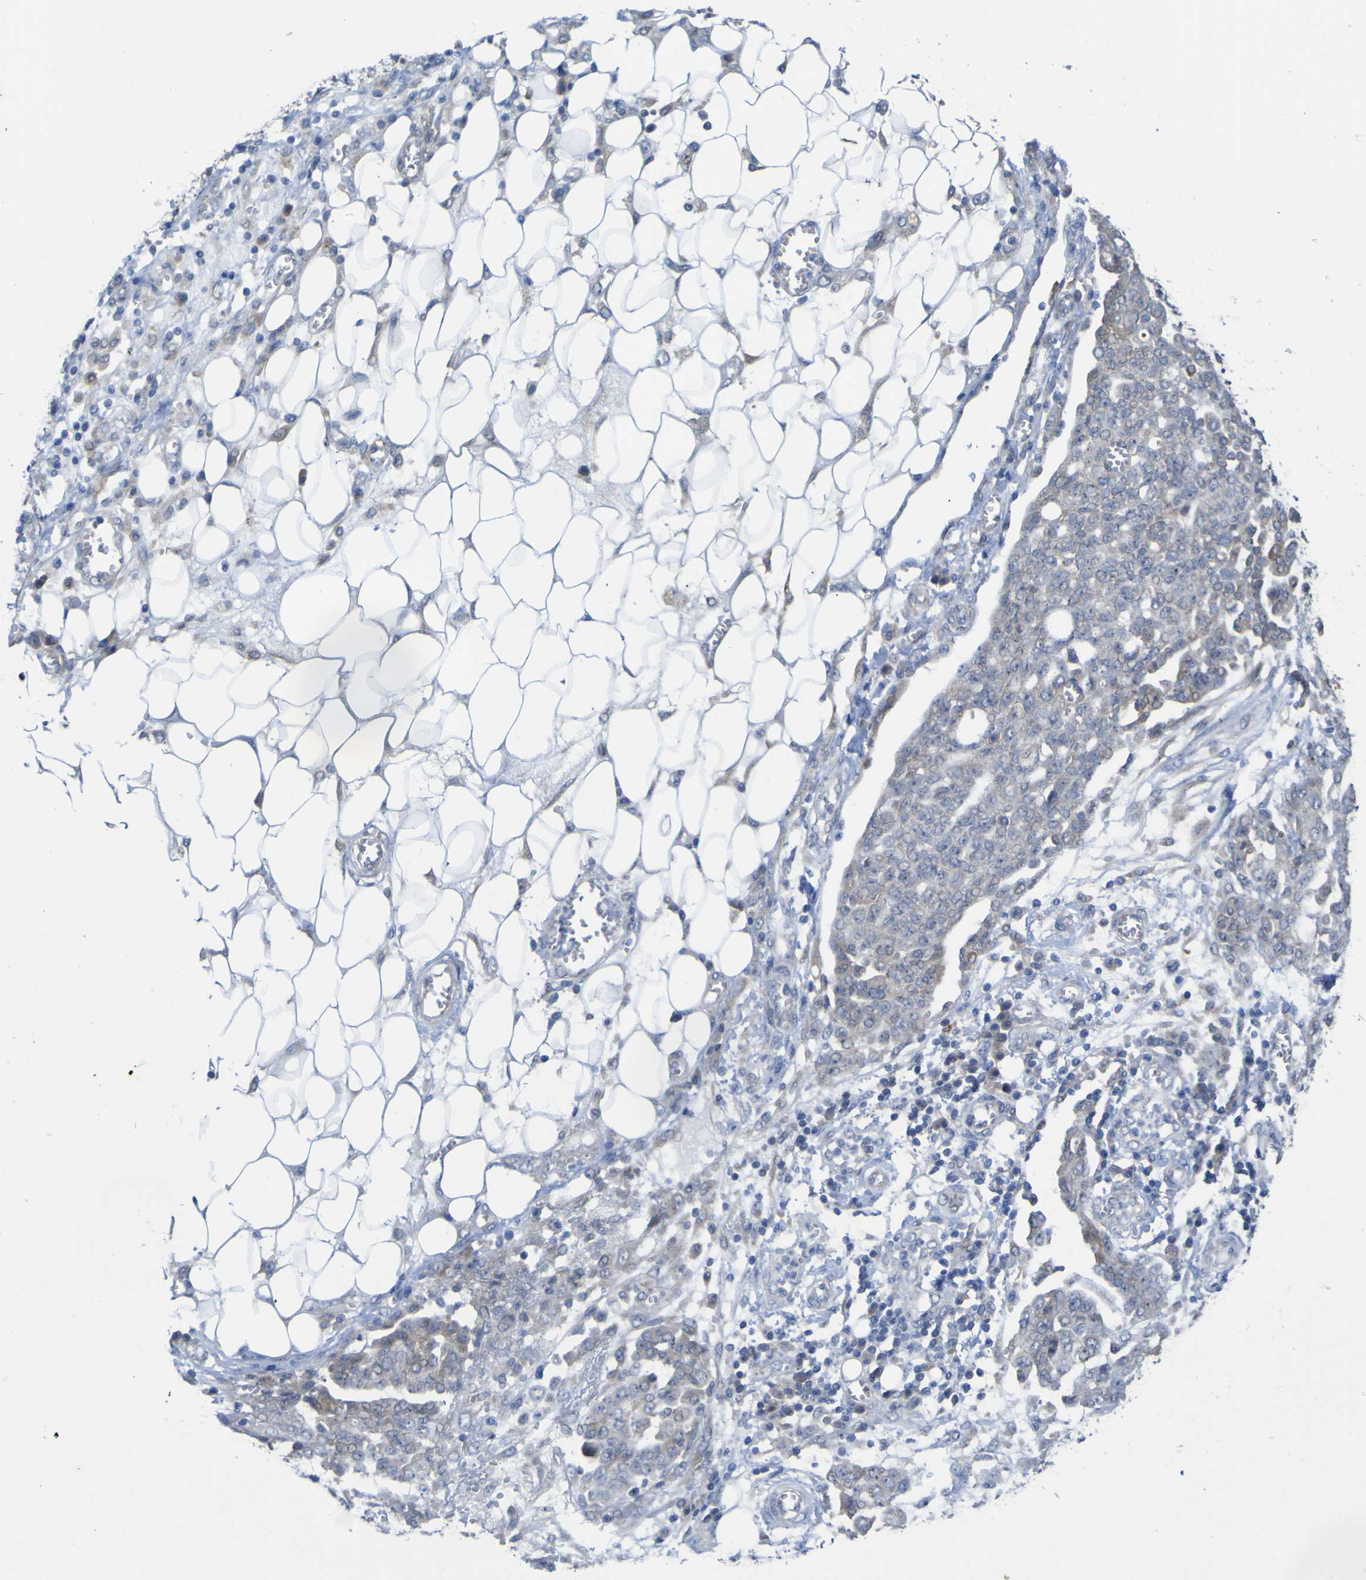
{"staining": {"intensity": "negative", "quantity": "none", "location": "none"}, "tissue": "ovarian cancer", "cell_type": "Tumor cells", "image_type": "cancer", "snomed": [{"axis": "morphology", "description": "Cystadenocarcinoma, serous, NOS"}, {"axis": "topography", "description": "Soft tissue"}, {"axis": "topography", "description": "Ovary"}], "caption": "There is no significant expression in tumor cells of ovarian serous cystadenocarcinoma. (DAB immunohistochemistry (IHC) visualized using brightfield microscopy, high magnification).", "gene": "TNFRSF11A", "patient": {"sex": "female", "age": 57}}